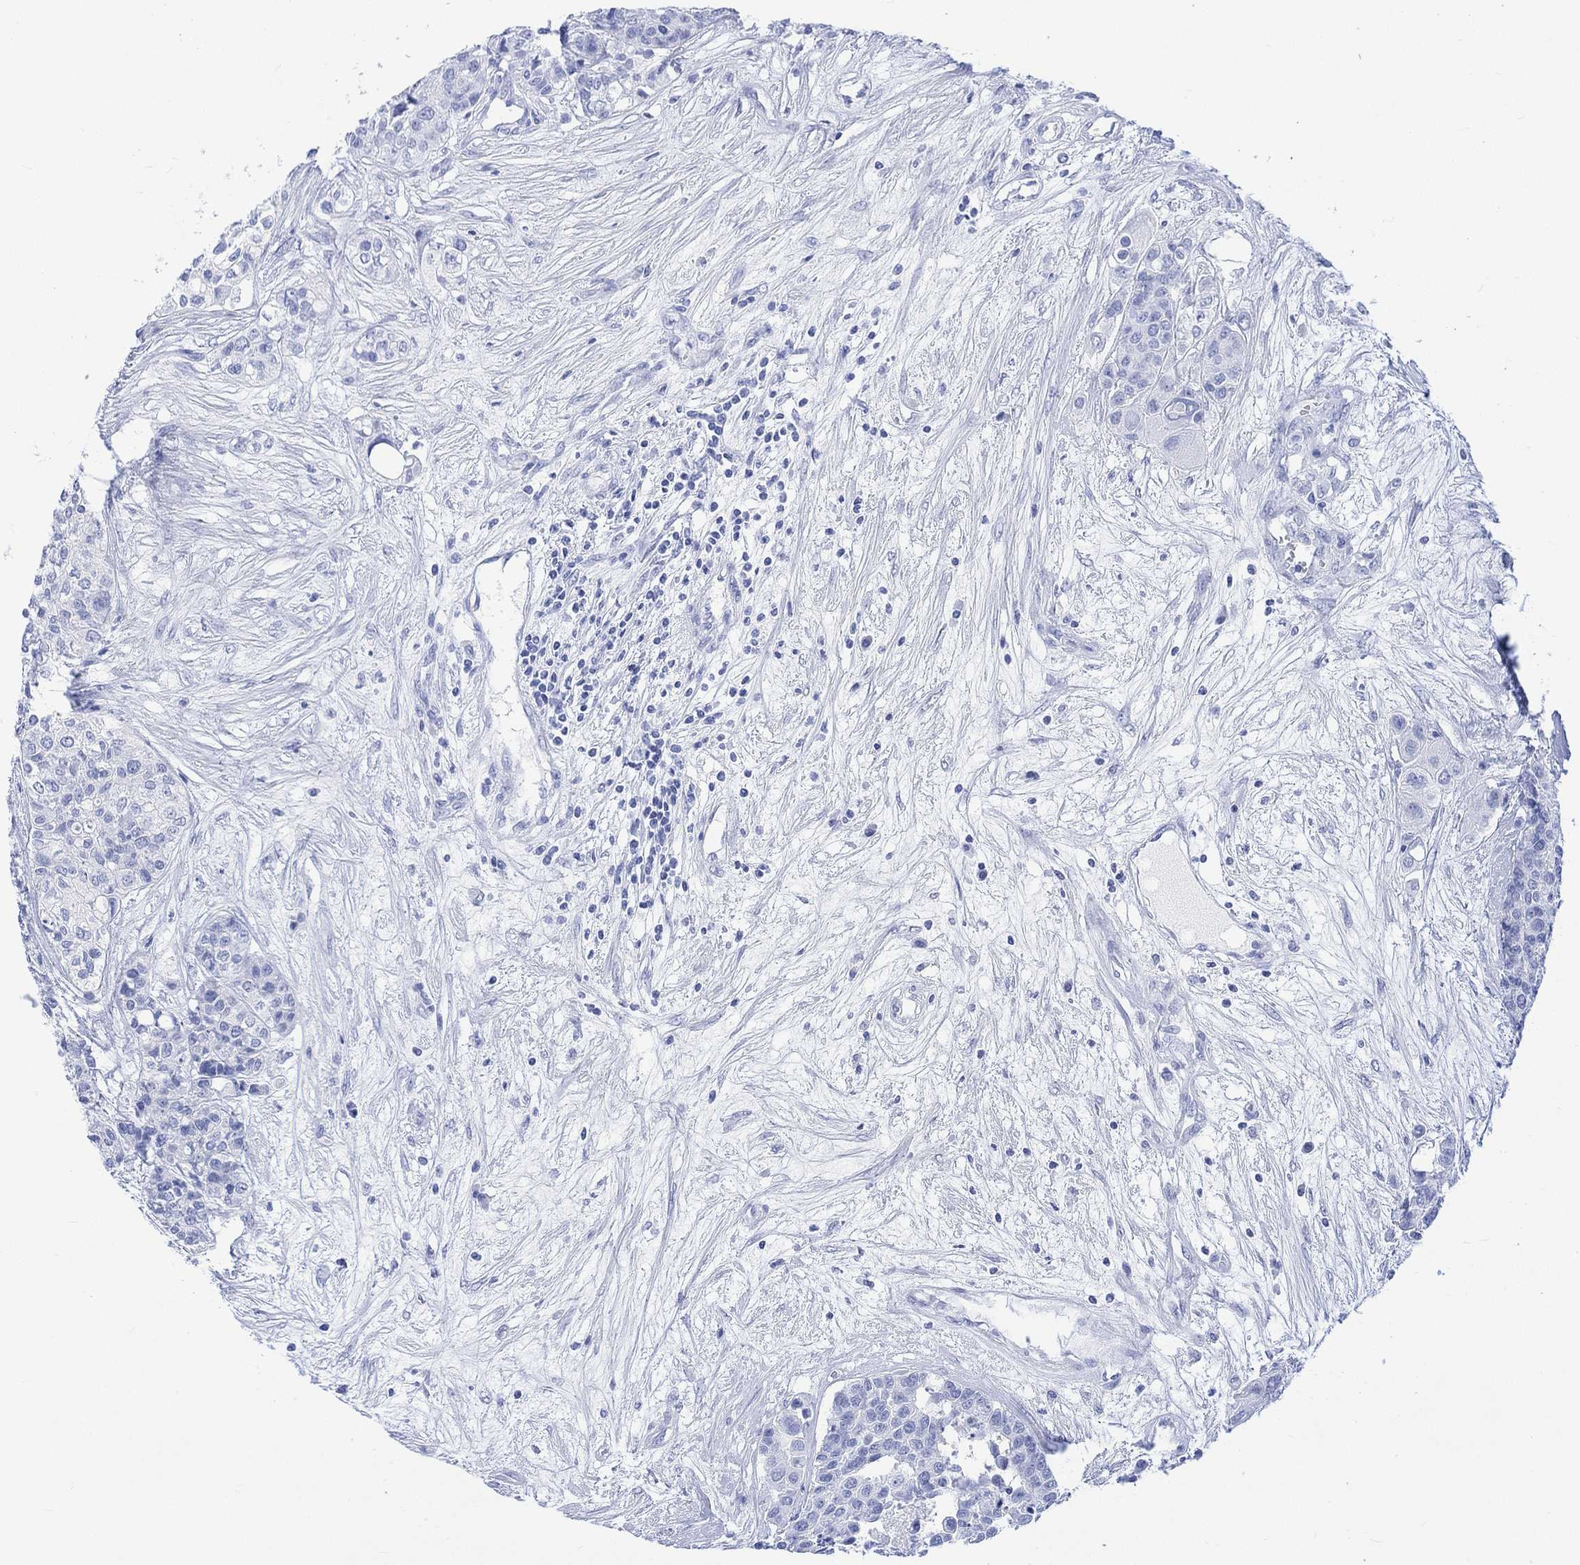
{"staining": {"intensity": "negative", "quantity": "none", "location": "none"}, "tissue": "carcinoid", "cell_type": "Tumor cells", "image_type": "cancer", "snomed": [{"axis": "morphology", "description": "Carcinoid, malignant, NOS"}, {"axis": "topography", "description": "Colon"}], "caption": "Protein analysis of carcinoid demonstrates no significant positivity in tumor cells.", "gene": "CELF4", "patient": {"sex": "male", "age": 81}}